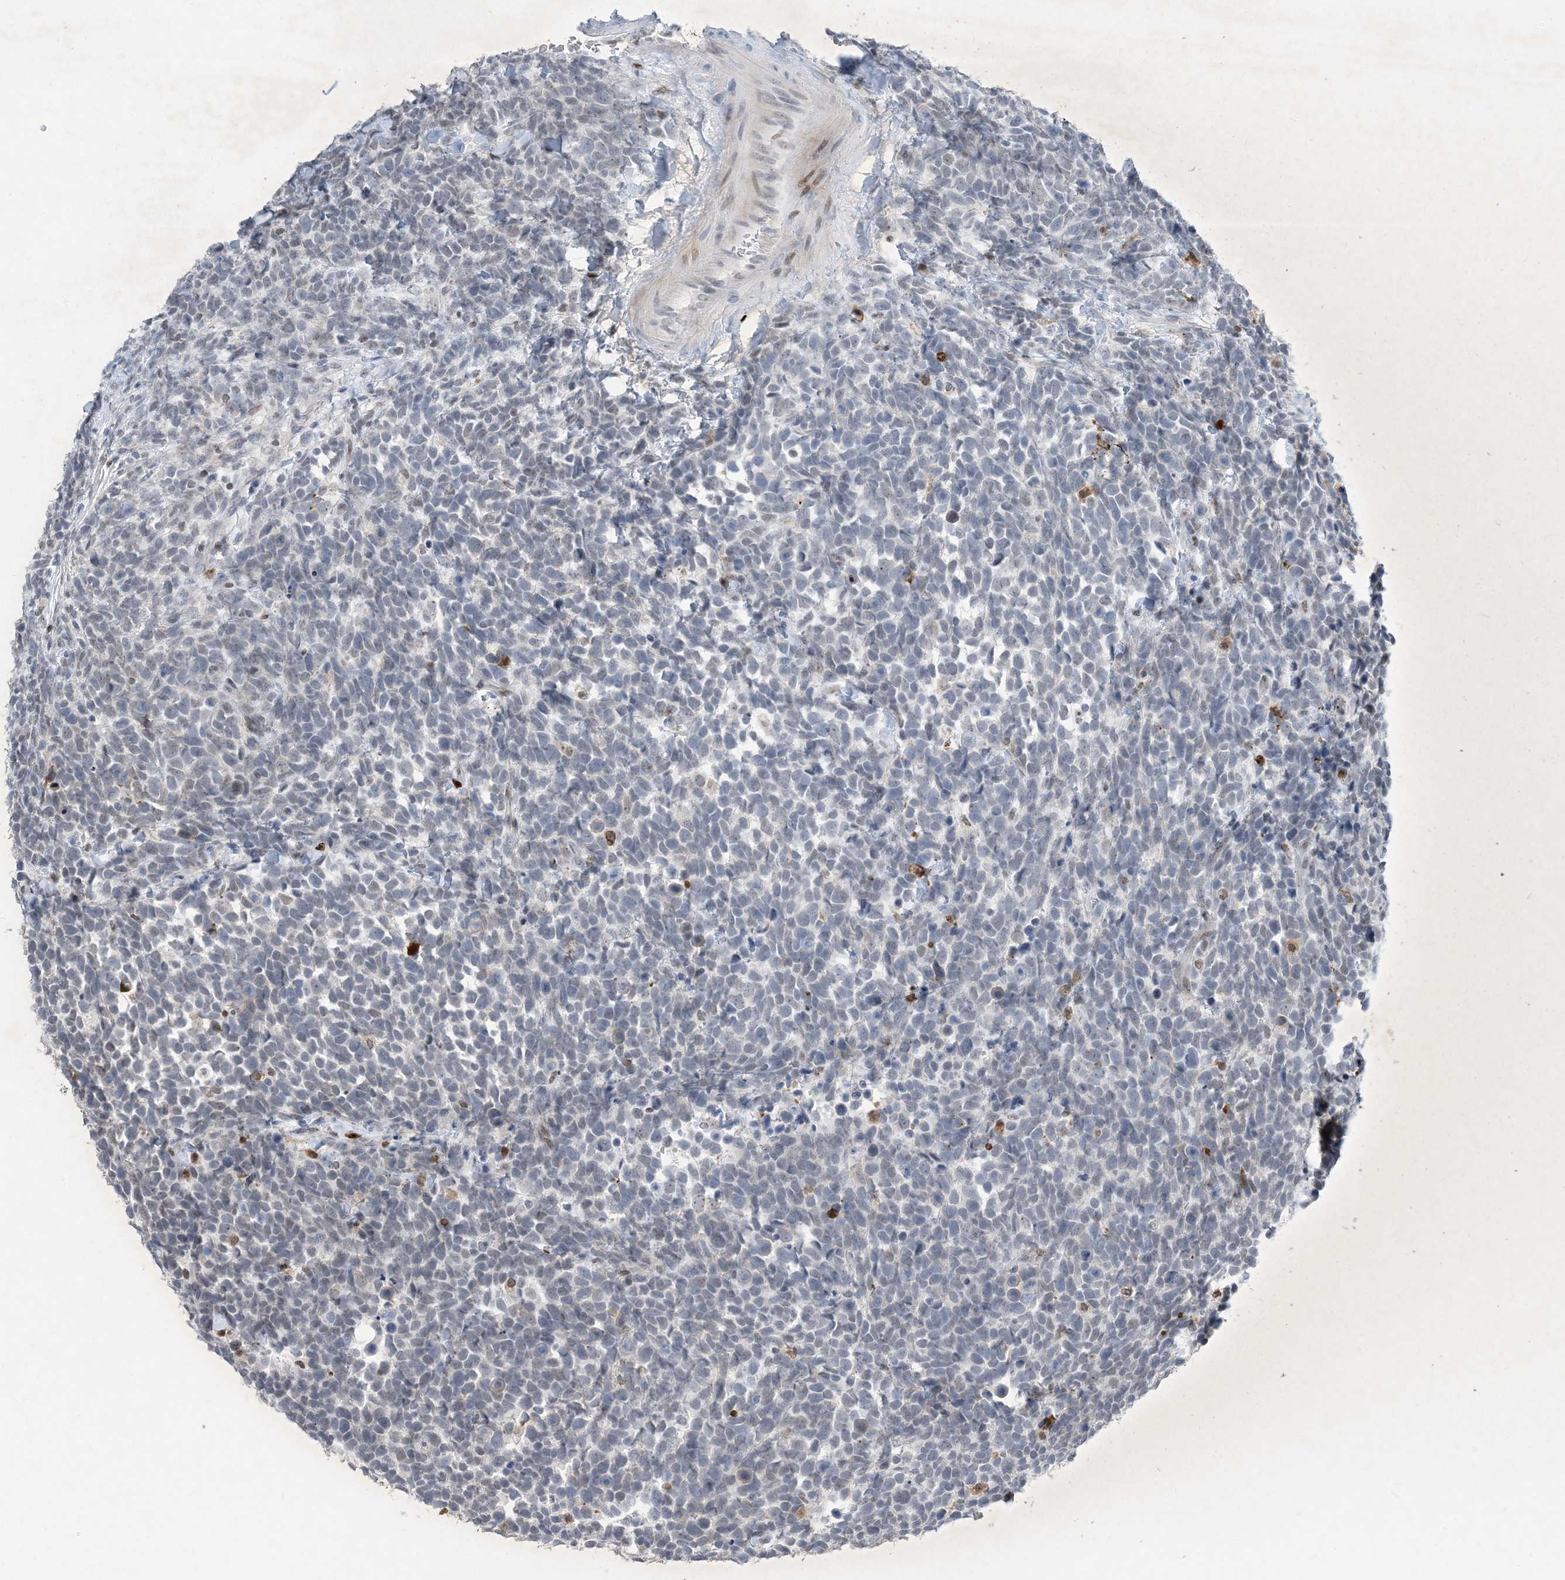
{"staining": {"intensity": "moderate", "quantity": "<25%", "location": "nuclear"}, "tissue": "urothelial cancer", "cell_type": "Tumor cells", "image_type": "cancer", "snomed": [{"axis": "morphology", "description": "Urothelial carcinoma, High grade"}, {"axis": "topography", "description": "Urinary bladder"}], "caption": "High-grade urothelial carcinoma was stained to show a protein in brown. There is low levels of moderate nuclear staining in approximately <25% of tumor cells.", "gene": "SLC25A53", "patient": {"sex": "female", "age": 82}}